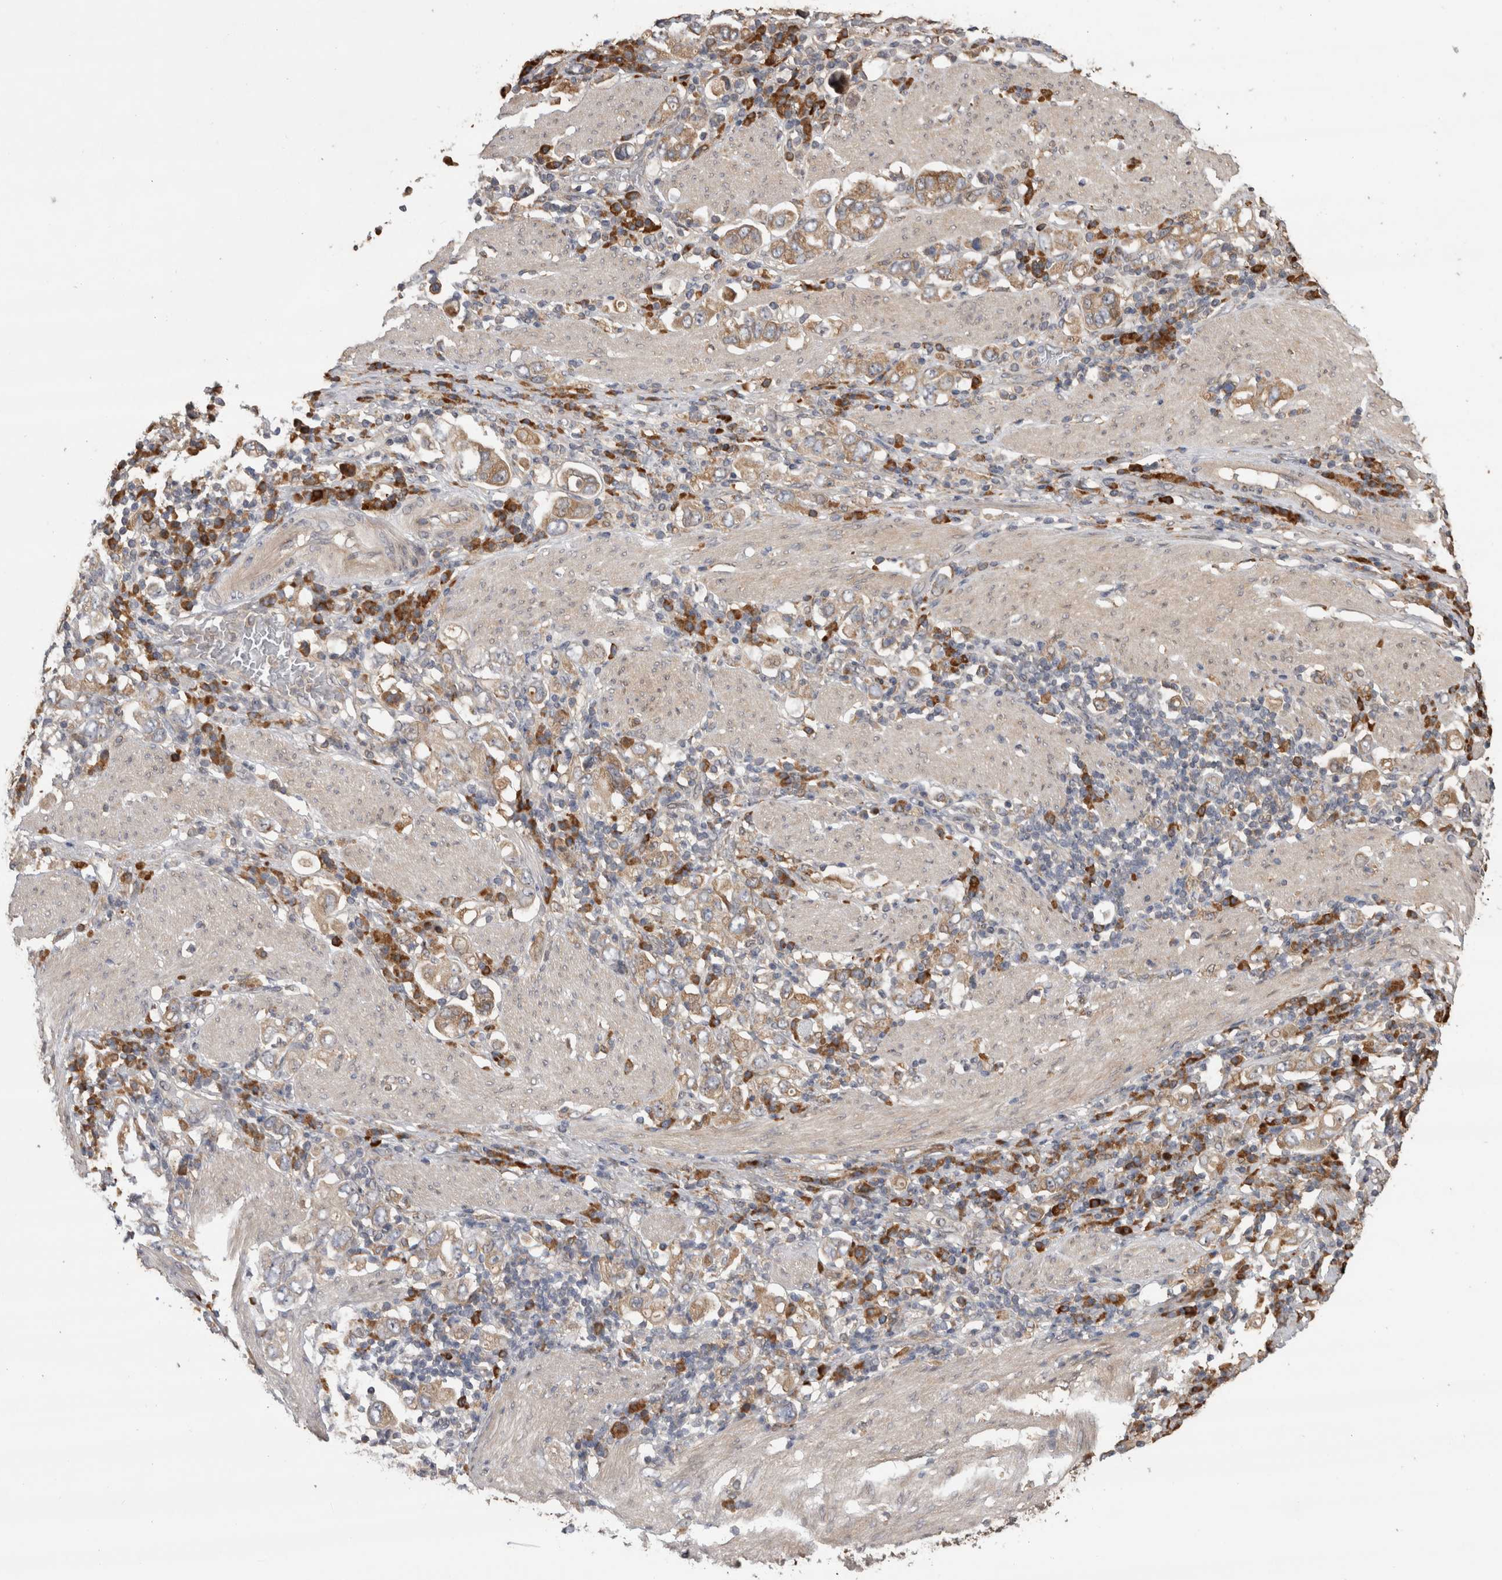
{"staining": {"intensity": "weak", "quantity": "25%-75%", "location": "cytoplasmic/membranous"}, "tissue": "stomach cancer", "cell_type": "Tumor cells", "image_type": "cancer", "snomed": [{"axis": "morphology", "description": "Adenocarcinoma, NOS"}, {"axis": "topography", "description": "Stomach, upper"}], "caption": "Stomach cancer (adenocarcinoma) tissue demonstrates weak cytoplasmic/membranous positivity in about 25%-75% of tumor cells Using DAB (brown) and hematoxylin (blue) stains, captured at high magnification using brightfield microscopy.", "gene": "TBCE", "patient": {"sex": "male", "age": 62}}